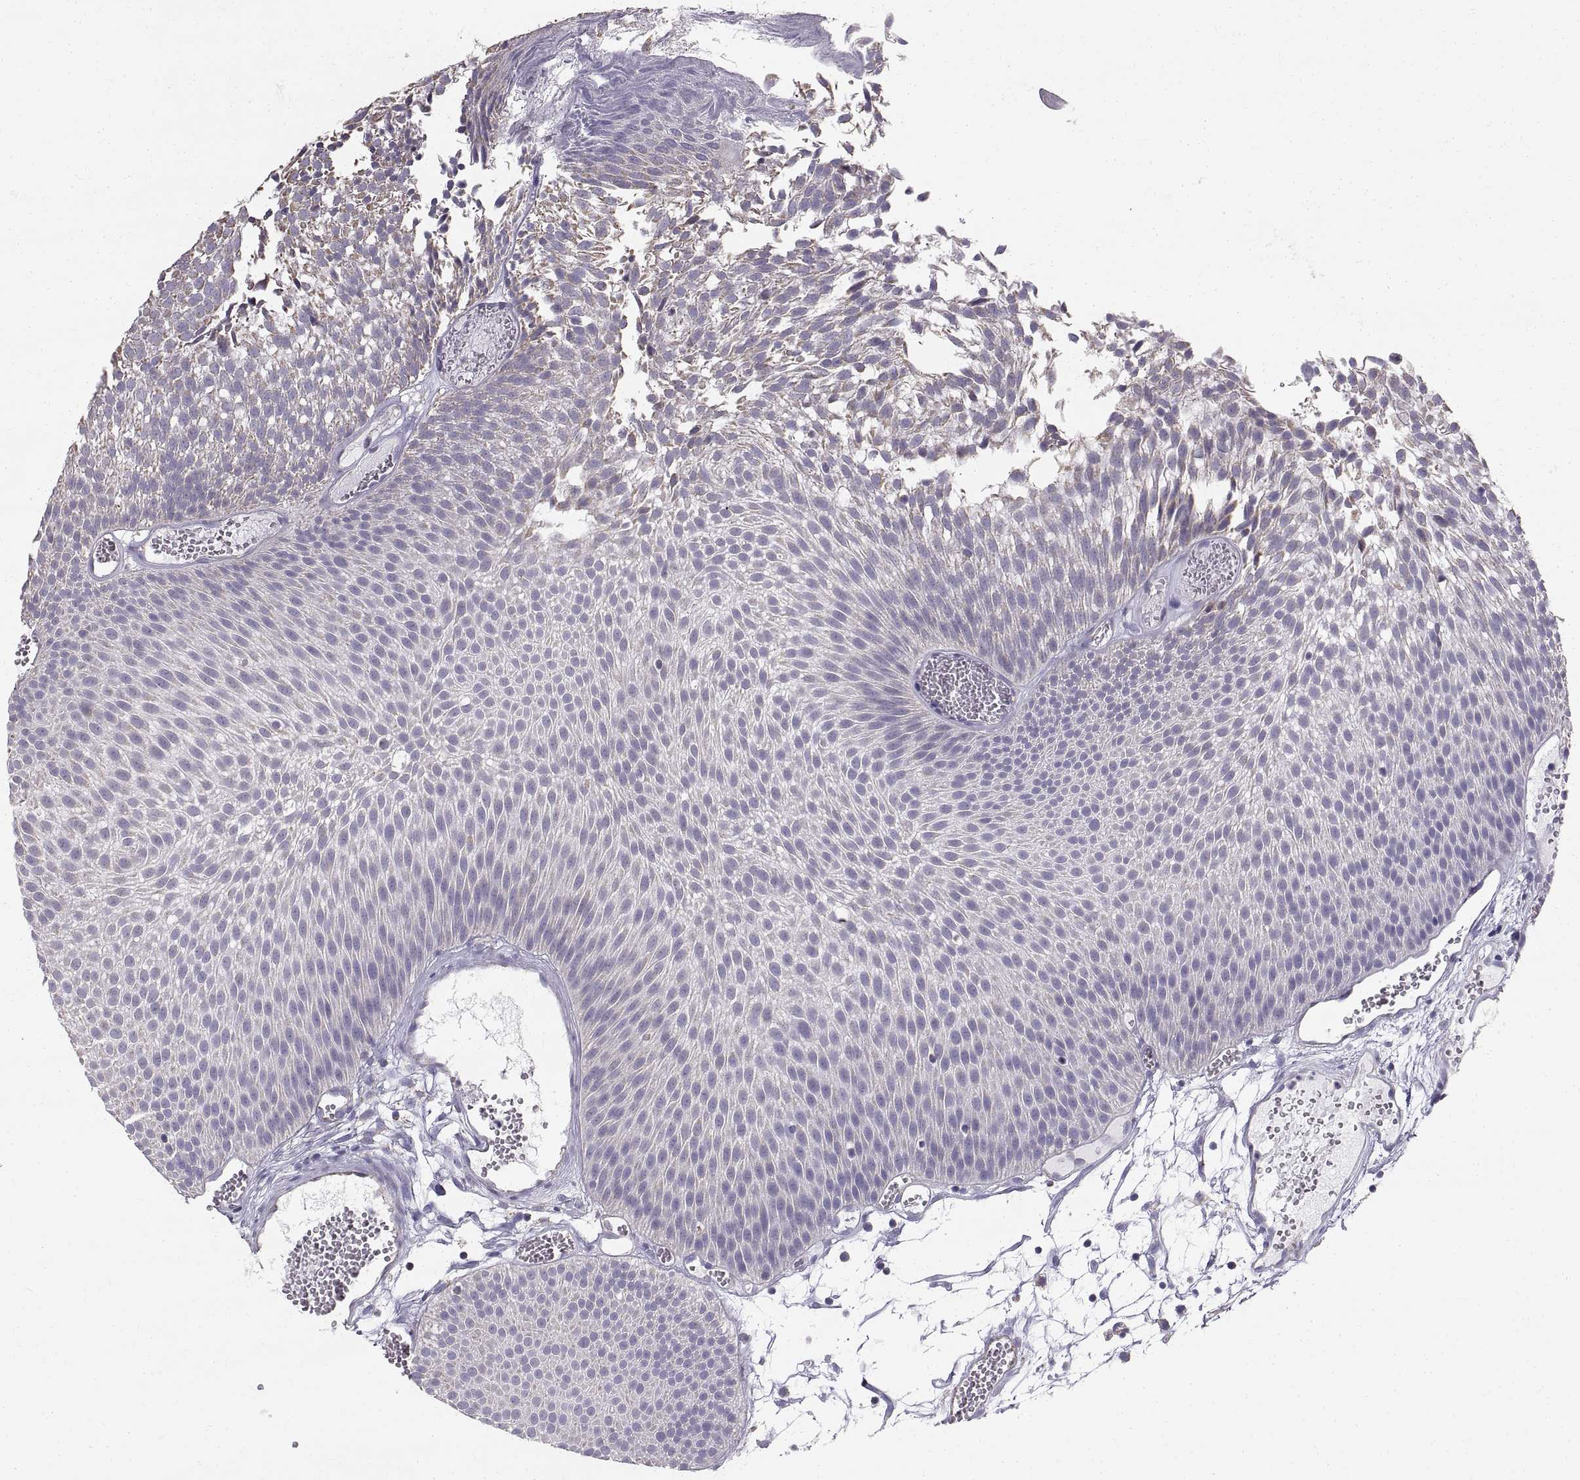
{"staining": {"intensity": "negative", "quantity": "none", "location": "none"}, "tissue": "urothelial cancer", "cell_type": "Tumor cells", "image_type": "cancer", "snomed": [{"axis": "morphology", "description": "Urothelial carcinoma, Low grade"}, {"axis": "topography", "description": "Urinary bladder"}], "caption": "A photomicrograph of urothelial carcinoma (low-grade) stained for a protein demonstrates no brown staining in tumor cells.", "gene": "STMND1", "patient": {"sex": "male", "age": 52}}